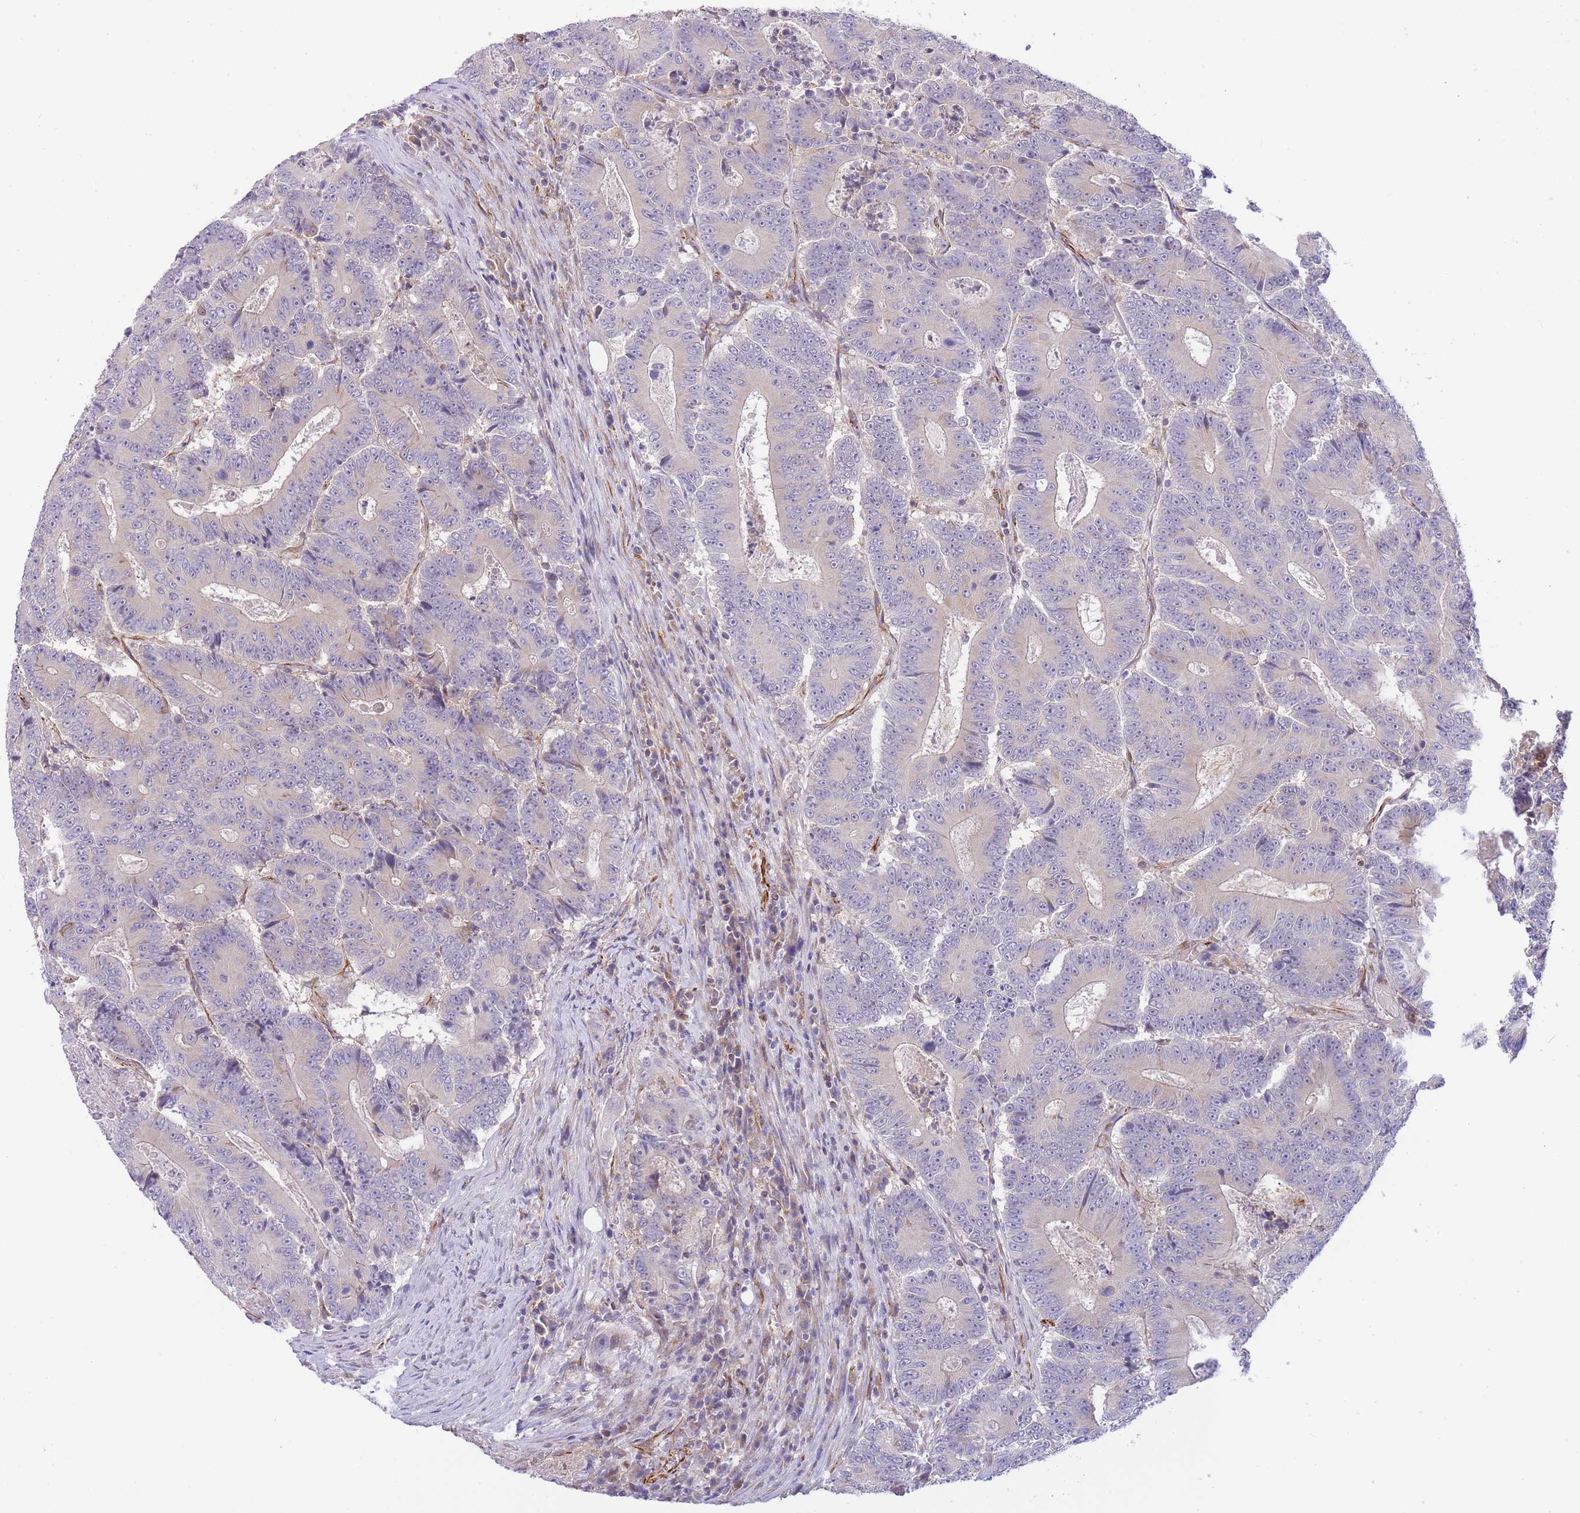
{"staining": {"intensity": "negative", "quantity": "none", "location": "none"}, "tissue": "colorectal cancer", "cell_type": "Tumor cells", "image_type": "cancer", "snomed": [{"axis": "morphology", "description": "Adenocarcinoma, NOS"}, {"axis": "topography", "description": "Colon"}], "caption": "Immunohistochemistry histopathology image of human colorectal cancer stained for a protein (brown), which displays no staining in tumor cells.", "gene": "ECPAS", "patient": {"sex": "male", "age": 83}}